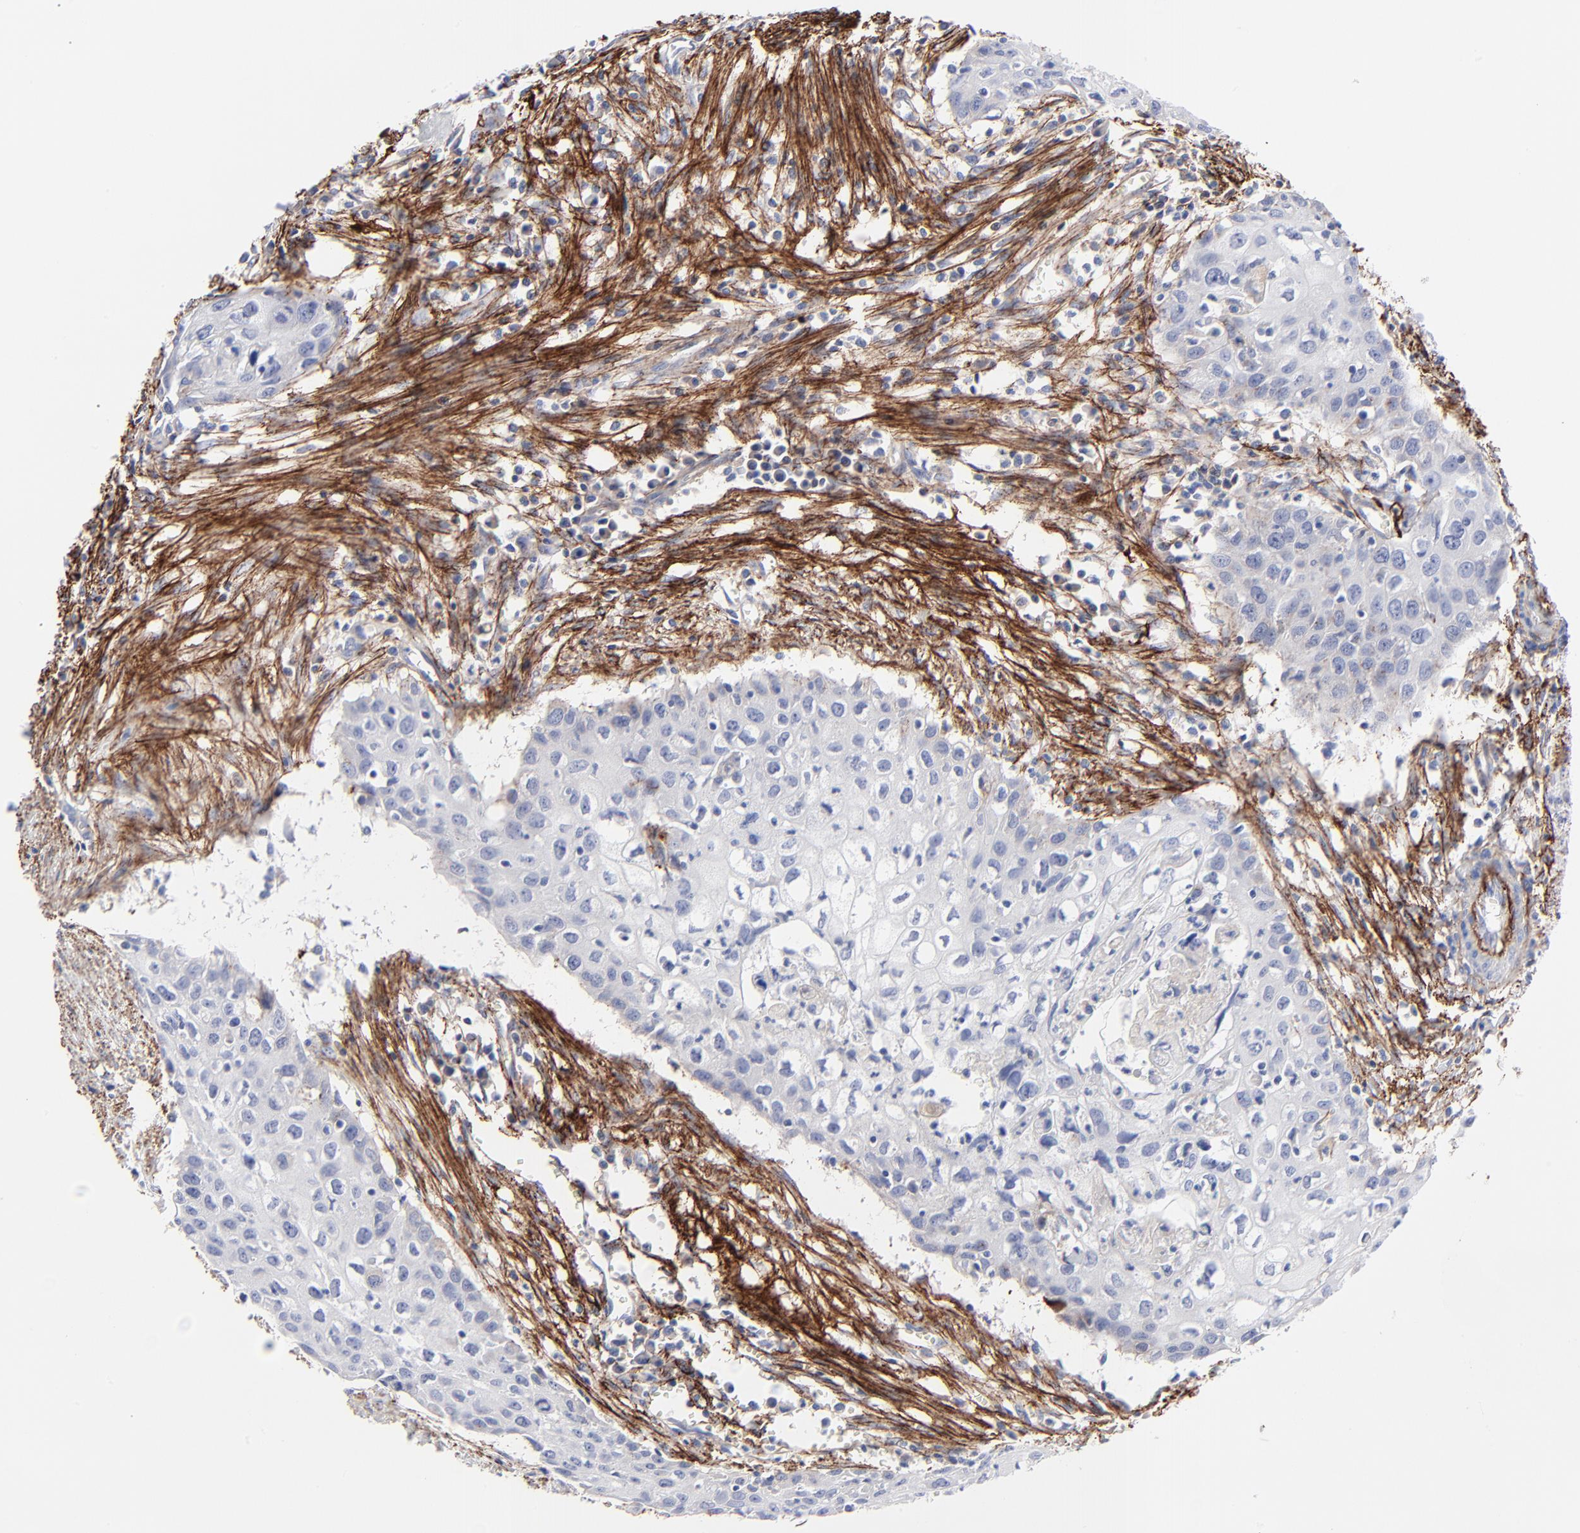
{"staining": {"intensity": "negative", "quantity": "none", "location": "none"}, "tissue": "urothelial cancer", "cell_type": "Tumor cells", "image_type": "cancer", "snomed": [{"axis": "morphology", "description": "Urothelial carcinoma, High grade"}, {"axis": "topography", "description": "Urinary bladder"}], "caption": "The photomicrograph demonstrates no significant expression in tumor cells of urothelial carcinoma (high-grade).", "gene": "FBLN2", "patient": {"sex": "male", "age": 54}}